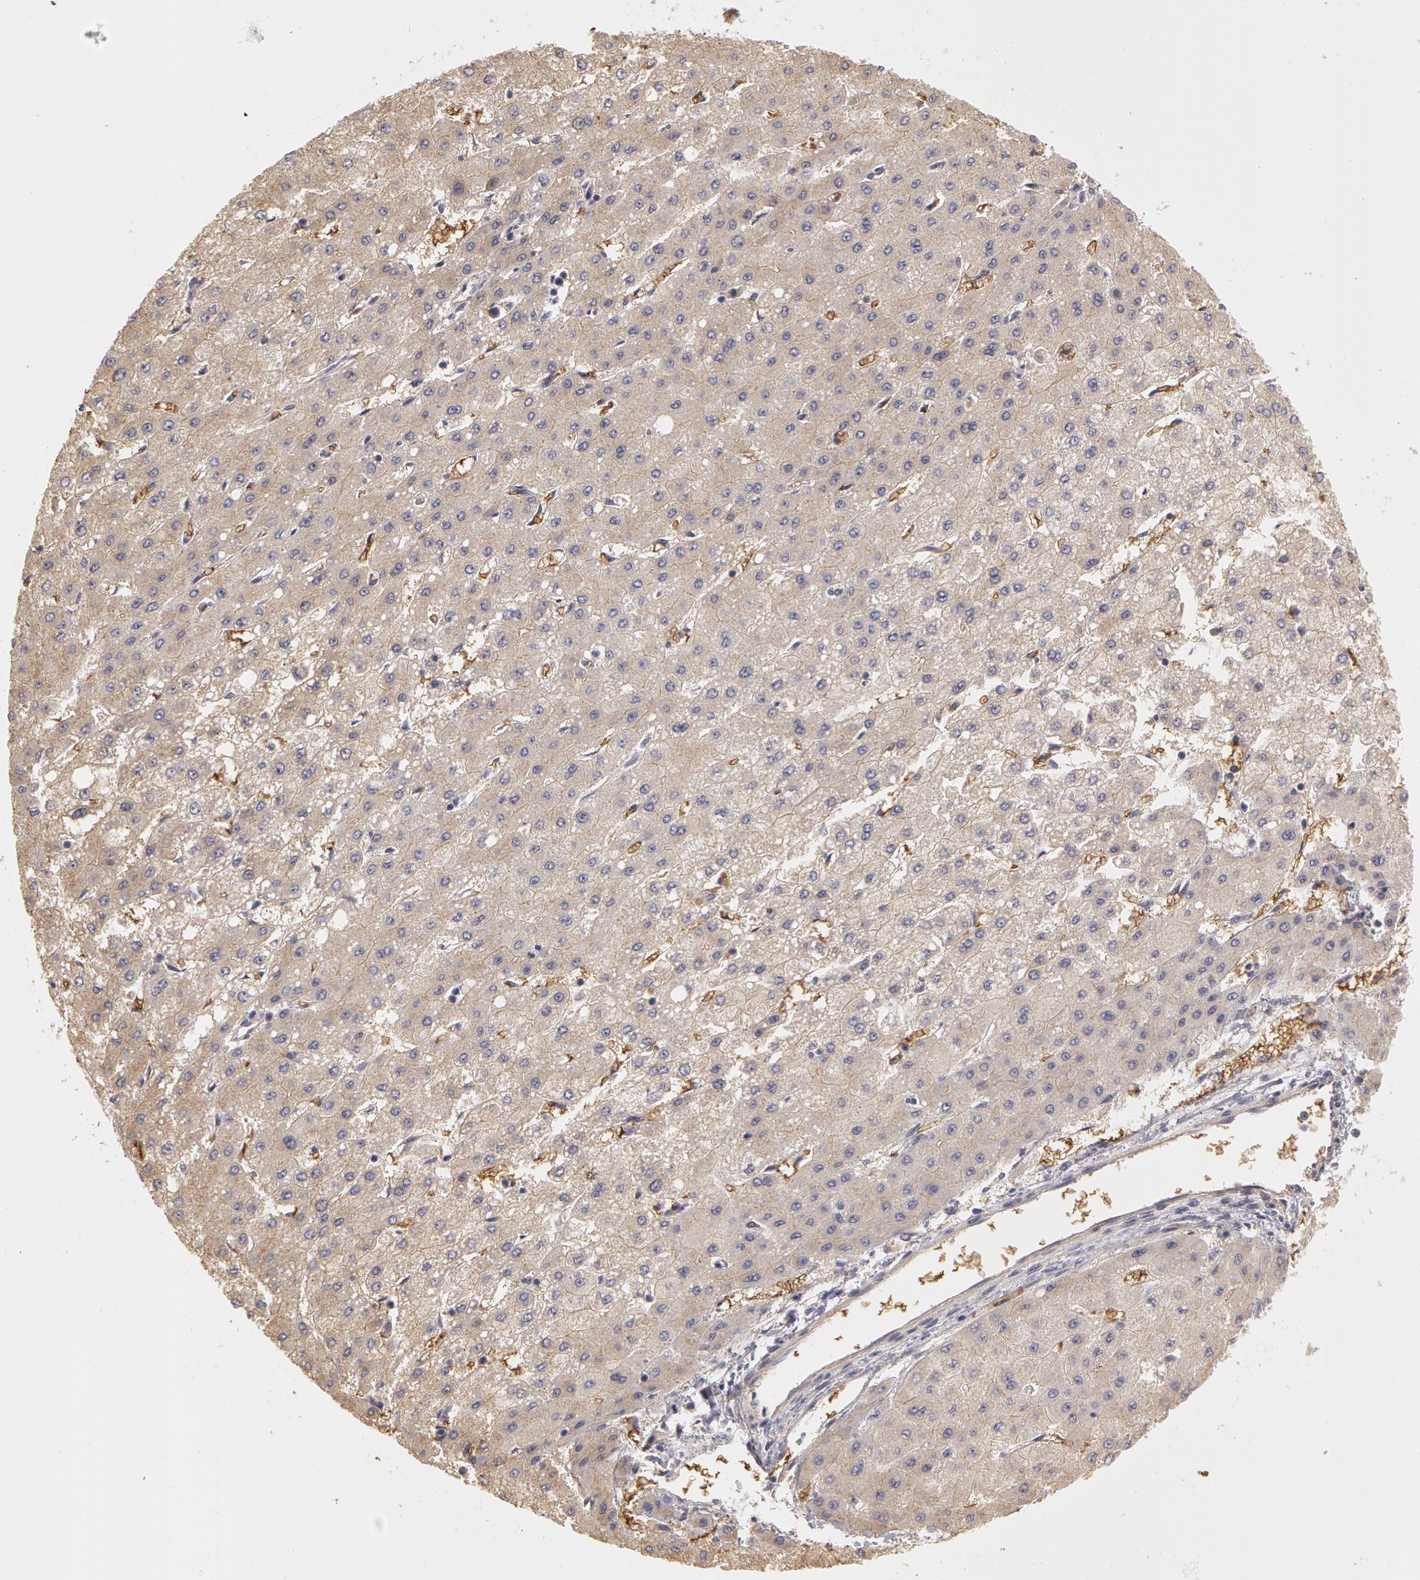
{"staining": {"intensity": "negative", "quantity": "none", "location": "none"}, "tissue": "liver cancer", "cell_type": "Tumor cells", "image_type": "cancer", "snomed": [{"axis": "morphology", "description": "Carcinoma, Hepatocellular, NOS"}, {"axis": "topography", "description": "Liver"}], "caption": "High magnification brightfield microscopy of liver cancer stained with DAB (3,3'-diaminobenzidine) (brown) and counterstained with hematoxylin (blue): tumor cells show no significant expression.", "gene": "C1R", "patient": {"sex": "female", "age": 52}}